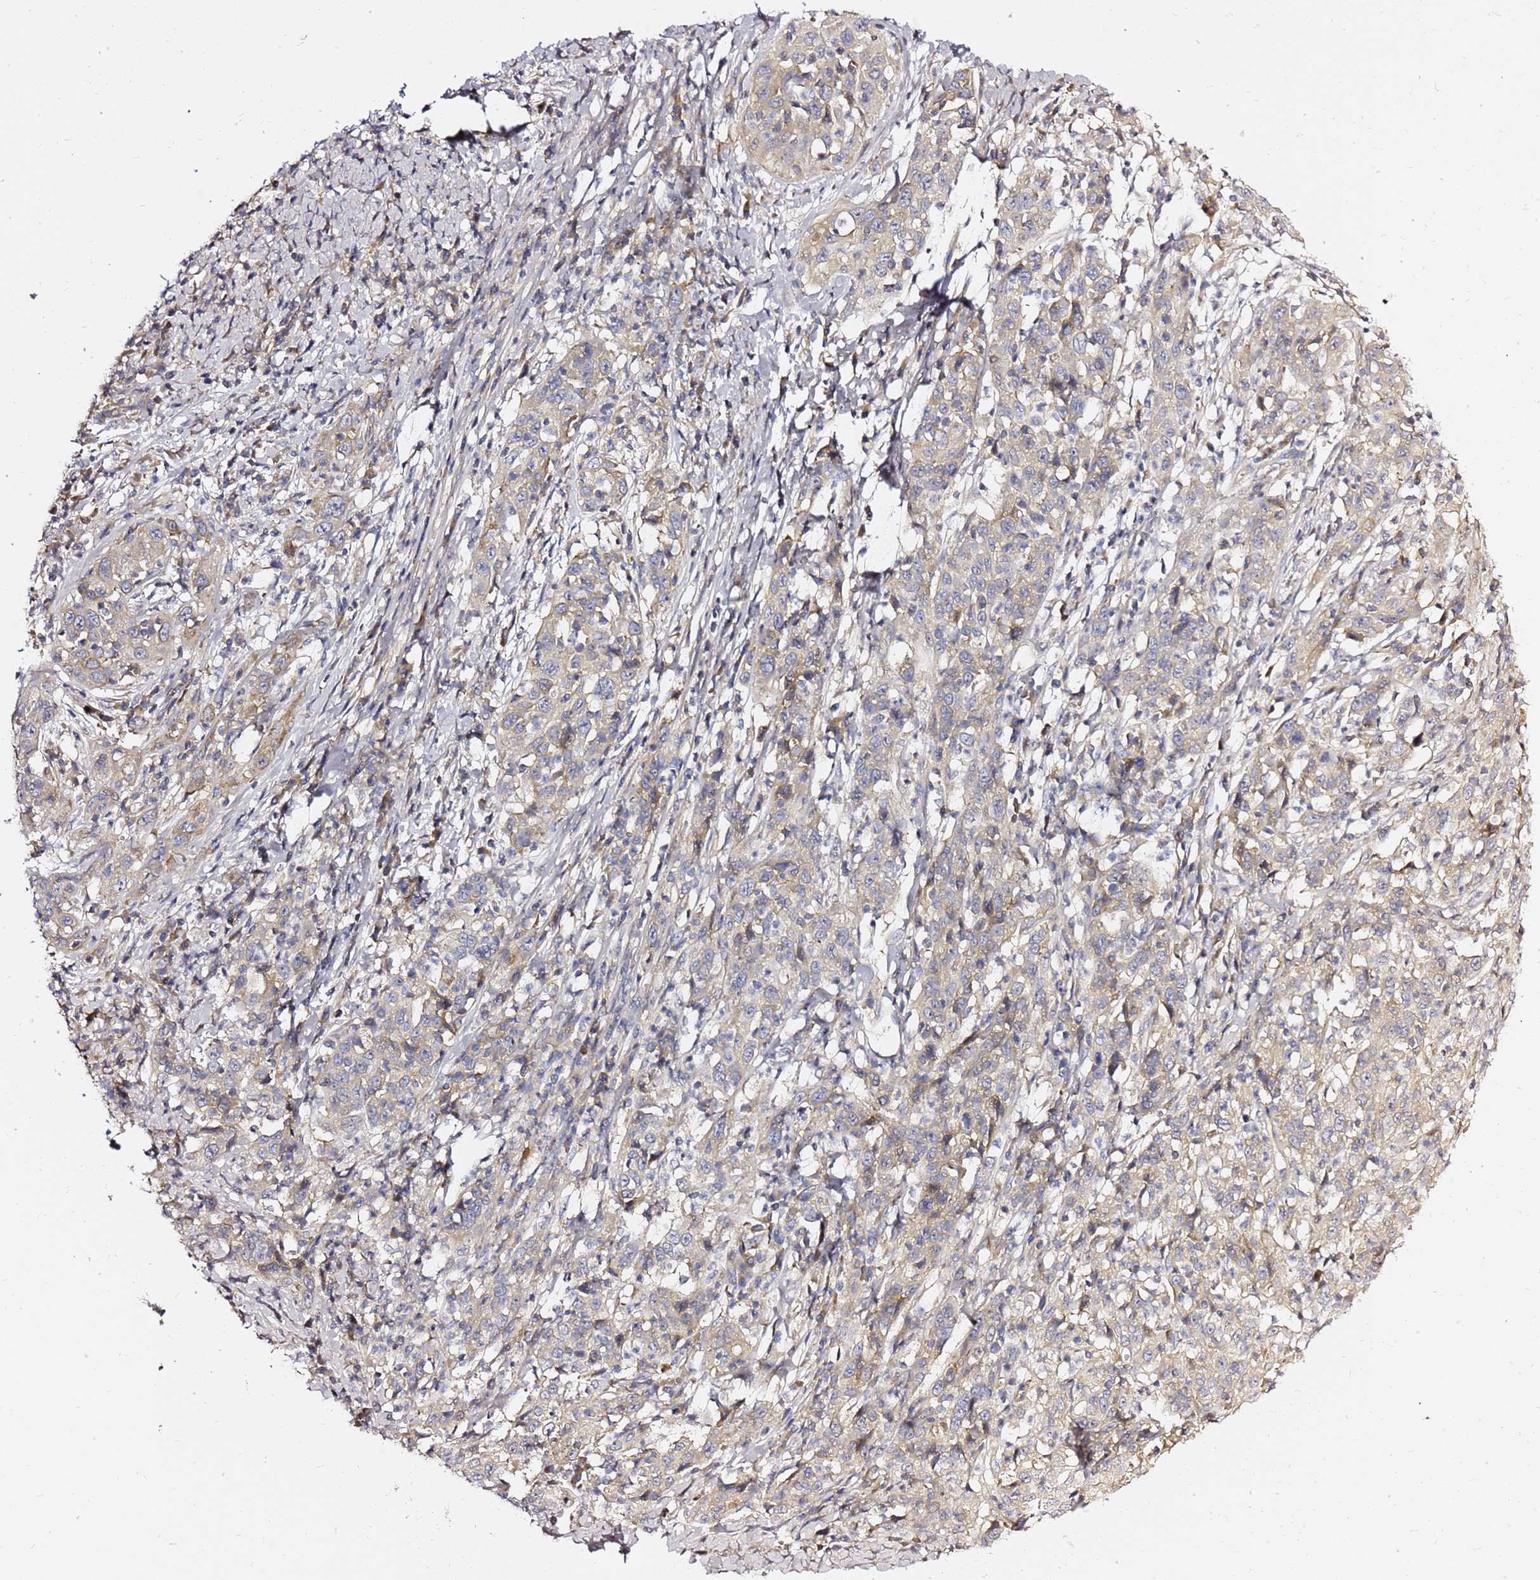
{"staining": {"intensity": "weak", "quantity": "<25%", "location": "cytoplasmic/membranous"}, "tissue": "cervical cancer", "cell_type": "Tumor cells", "image_type": "cancer", "snomed": [{"axis": "morphology", "description": "Squamous cell carcinoma, NOS"}, {"axis": "topography", "description": "Cervix"}], "caption": "Micrograph shows no significant protein staining in tumor cells of cervical squamous cell carcinoma.", "gene": "MON1B", "patient": {"sex": "female", "age": 46}}